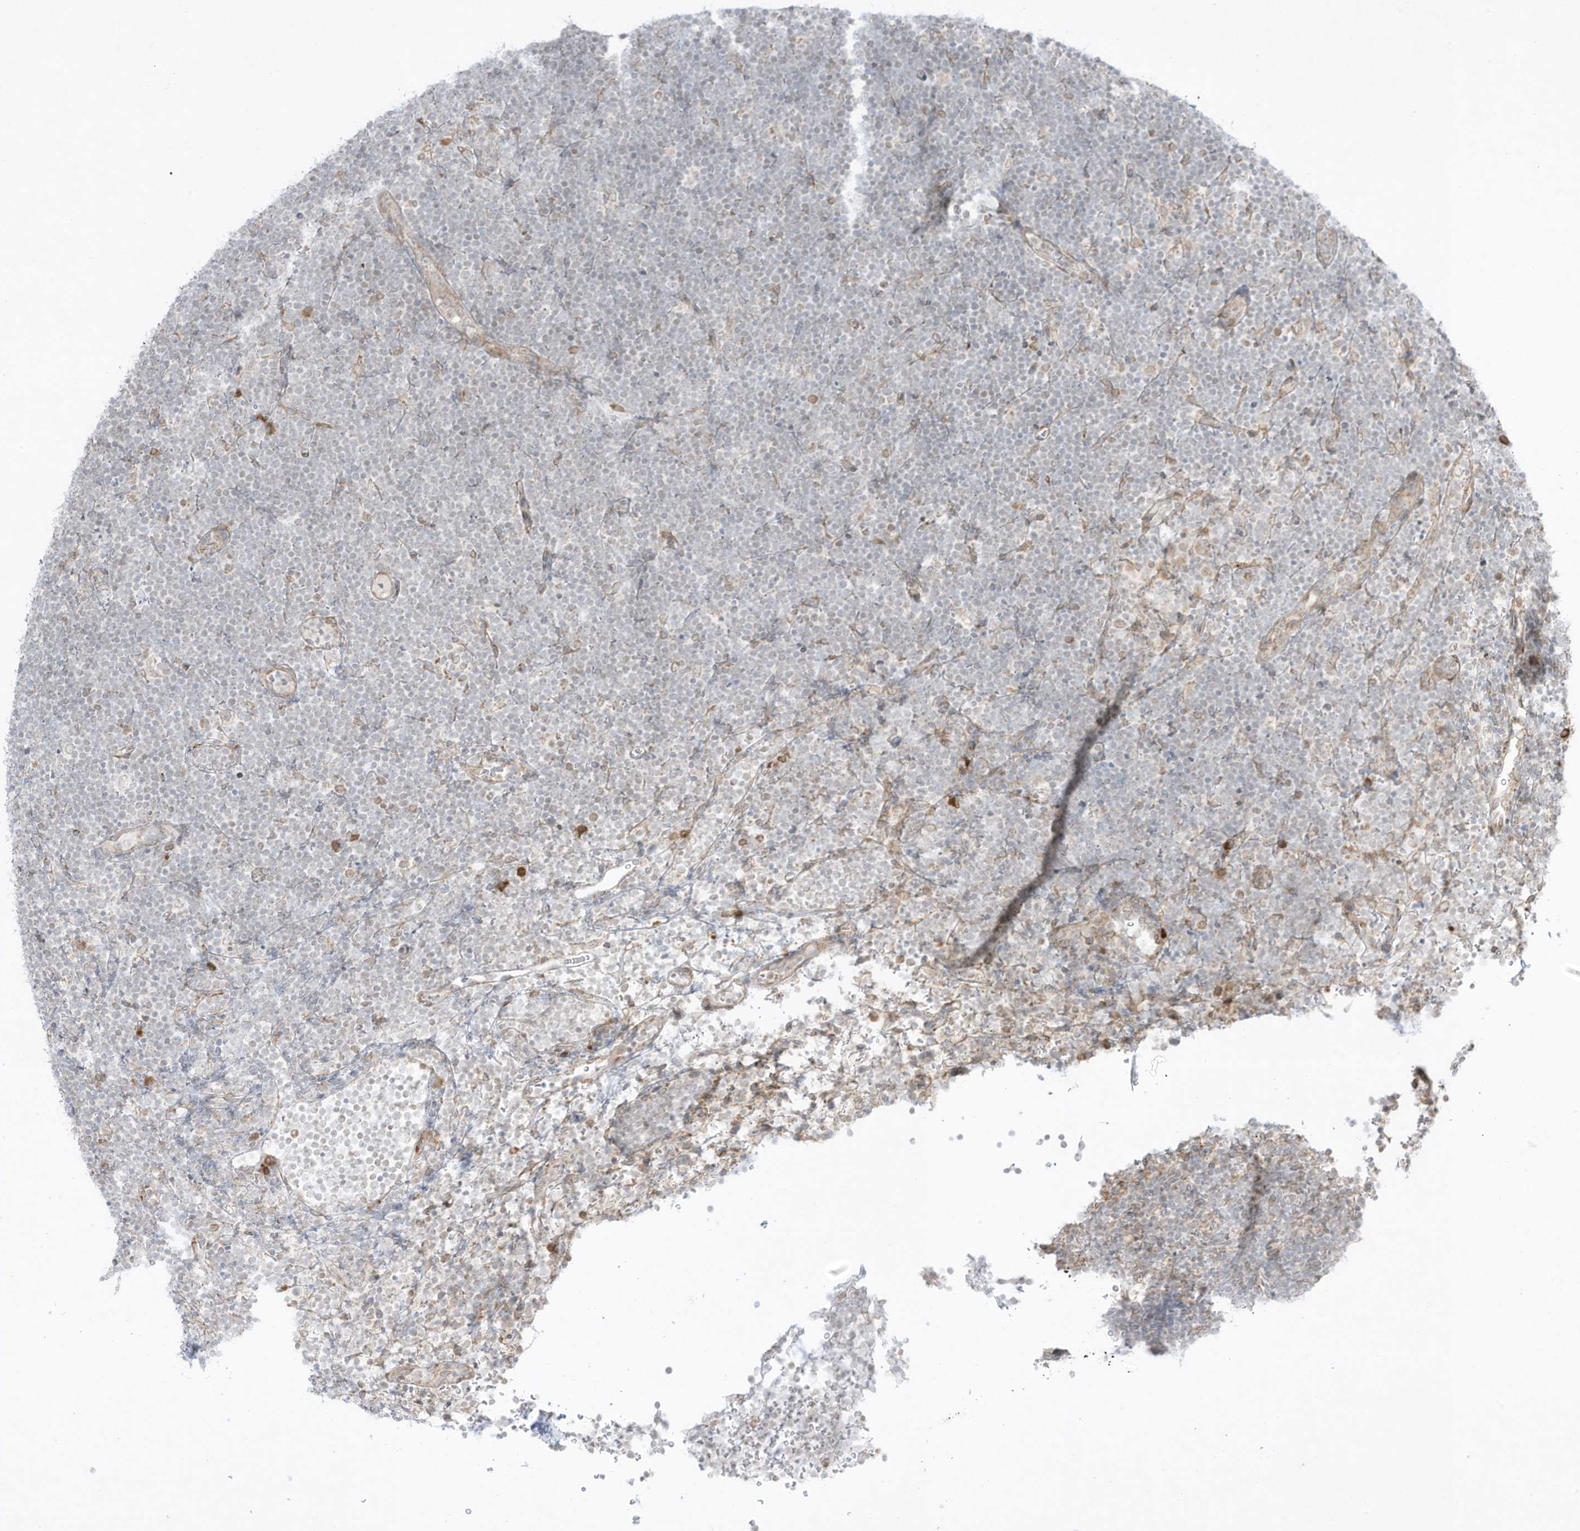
{"staining": {"intensity": "negative", "quantity": "none", "location": "none"}, "tissue": "lymphoma", "cell_type": "Tumor cells", "image_type": "cancer", "snomed": [{"axis": "morphology", "description": "Malignant lymphoma, non-Hodgkin's type, High grade"}, {"axis": "topography", "description": "Lymph node"}], "caption": "An immunohistochemistry (IHC) photomicrograph of high-grade malignant lymphoma, non-Hodgkin's type is shown. There is no staining in tumor cells of high-grade malignant lymphoma, non-Hodgkin's type. Brightfield microscopy of immunohistochemistry (IHC) stained with DAB (3,3'-diaminobenzidine) (brown) and hematoxylin (blue), captured at high magnification.", "gene": "PTK6", "patient": {"sex": "male", "age": 13}}